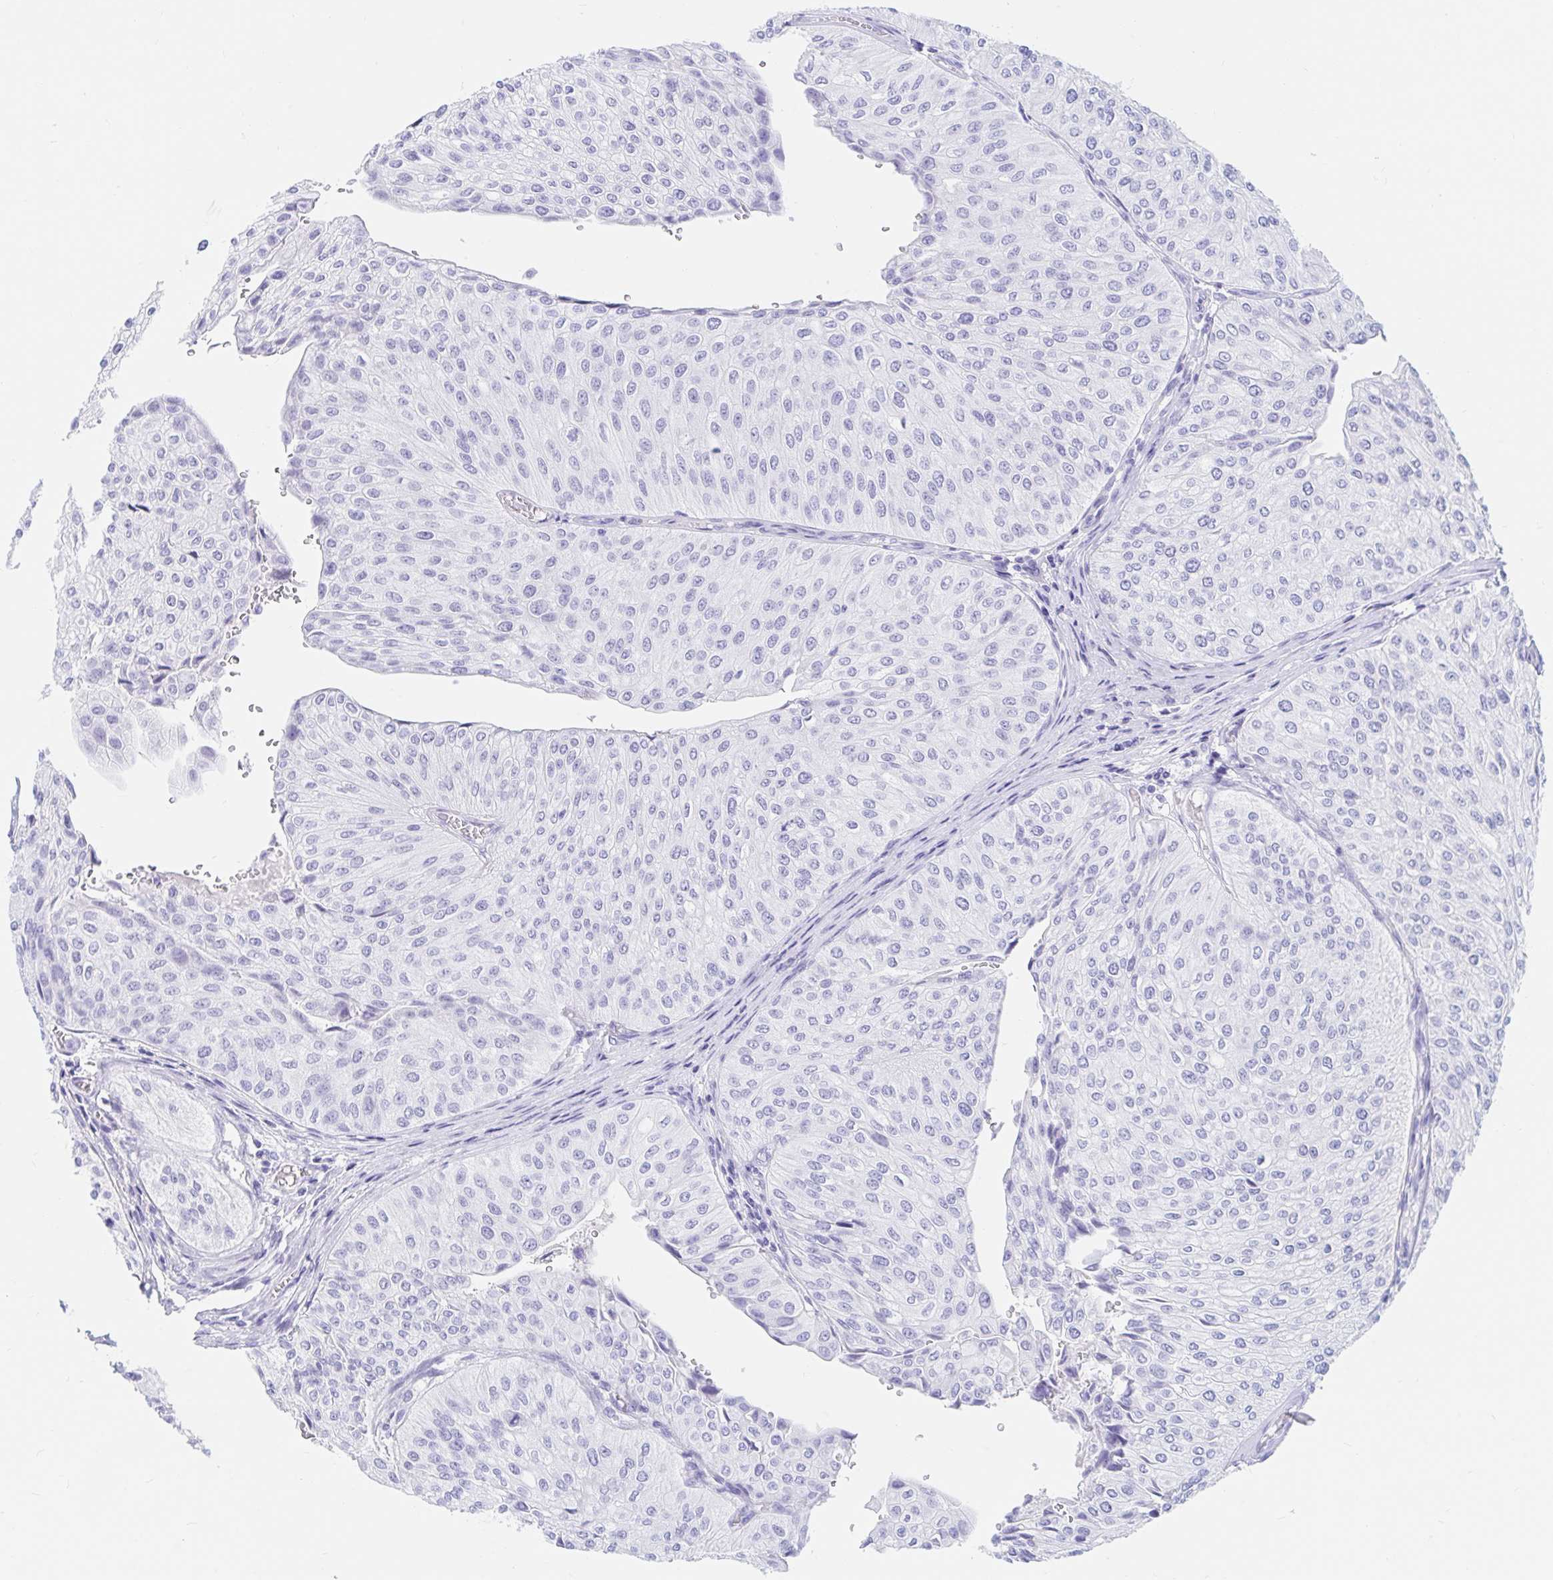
{"staining": {"intensity": "negative", "quantity": "none", "location": "none"}, "tissue": "urothelial cancer", "cell_type": "Tumor cells", "image_type": "cancer", "snomed": [{"axis": "morphology", "description": "Urothelial carcinoma, NOS"}, {"axis": "topography", "description": "Urinary bladder"}], "caption": "Immunohistochemistry (IHC) micrograph of transitional cell carcinoma stained for a protein (brown), which shows no expression in tumor cells.", "gene": "OR6T1", "patient": {"sex": "male", "age": 67}}